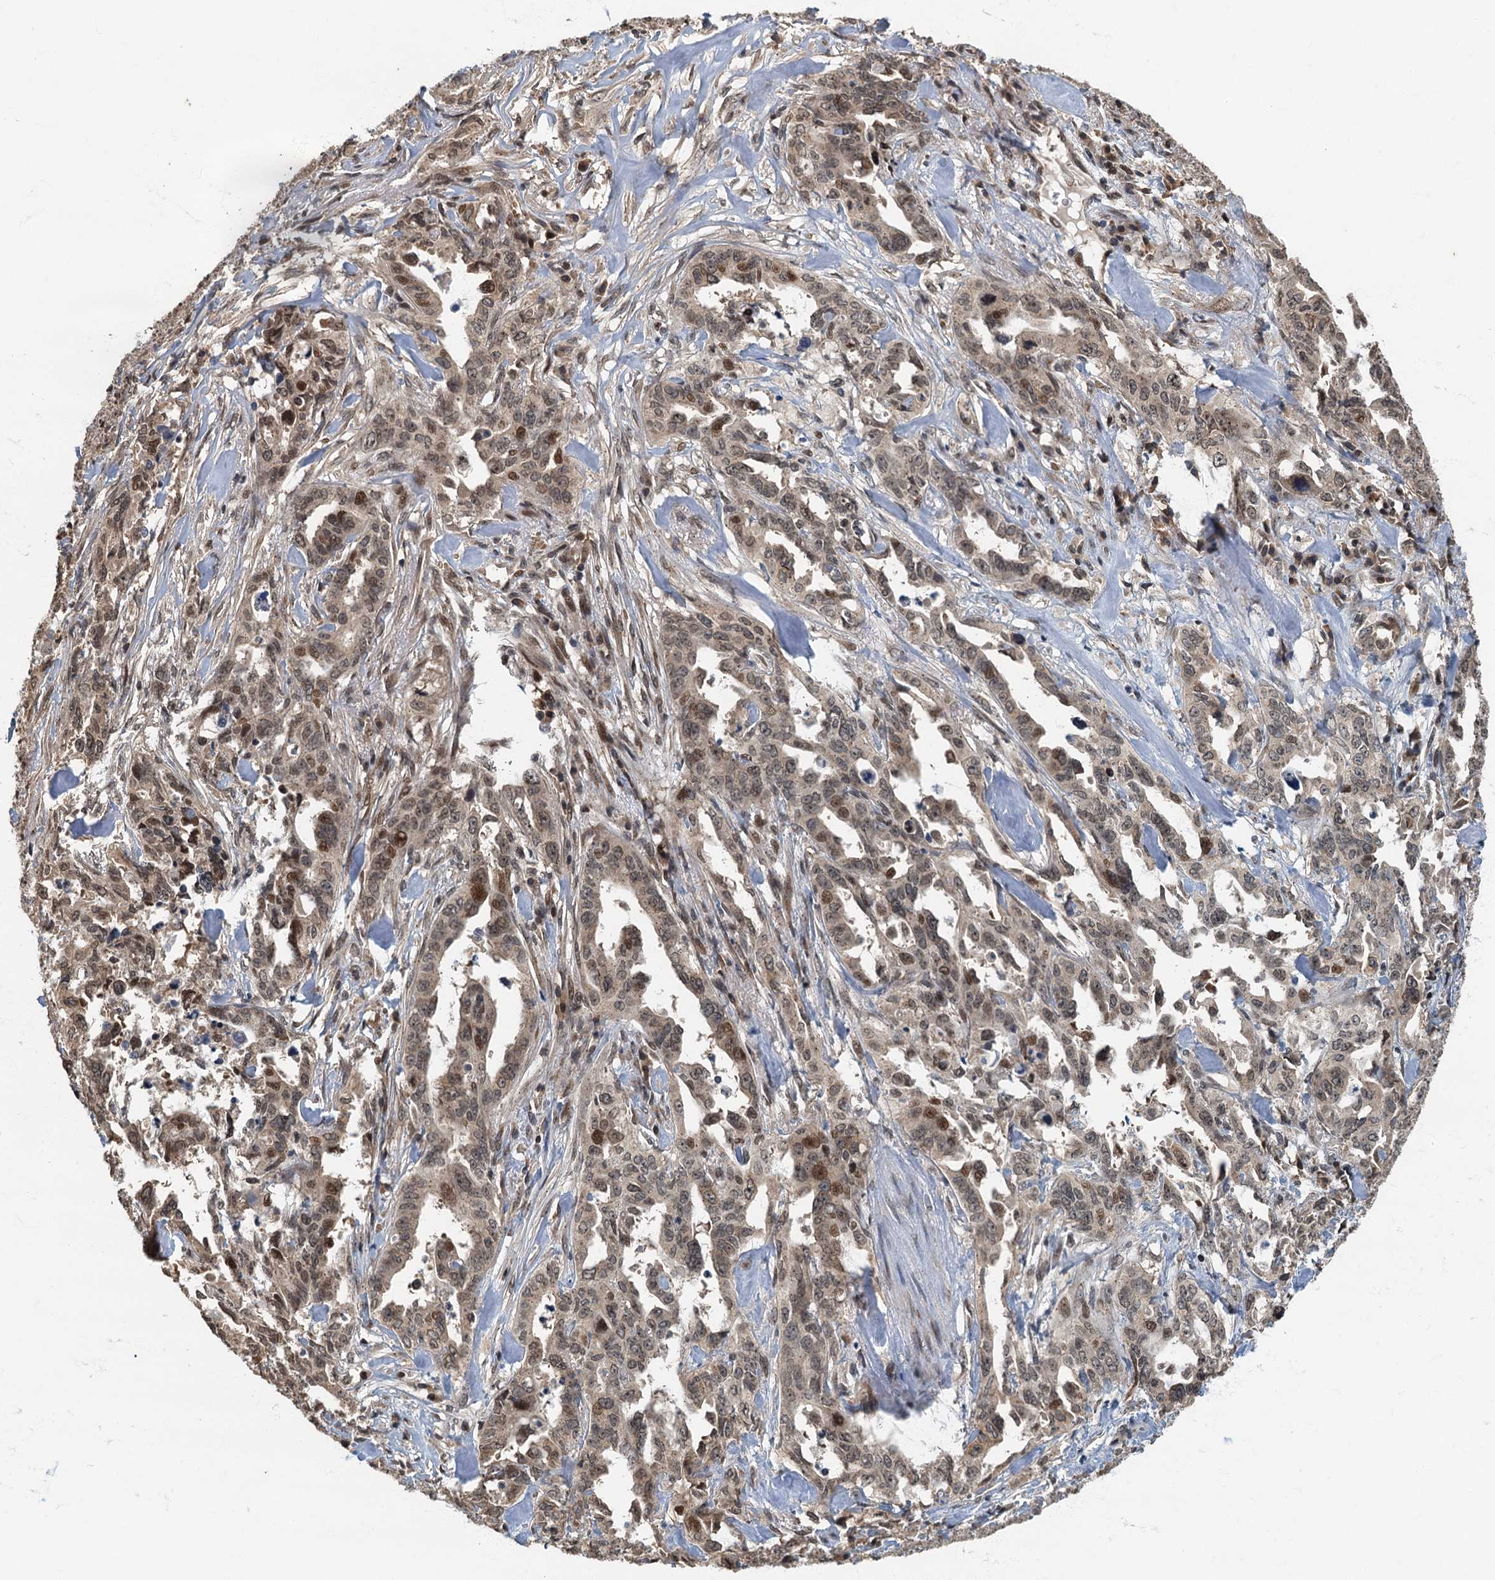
{"staining": {"intensity": "weak", "quantity": ">75%", "location": "nuclear"}, "tissue": "endometrial cancer", "cell_type": "Tumor cells", "image_type": "cancer", "snomed": [{"axis": "morphology", "description": "Adenocarcinoma, NOS"}, {"axis": "topography", "description": "Endometrium"}], "caption": "The image displays a brown stain indicating the presence of a protein in the nuclear of tumor cells in adenocarcinoma (endometrial).", "gene": "CKAP2L", "patient": {"sex": "female", "age": 65}}